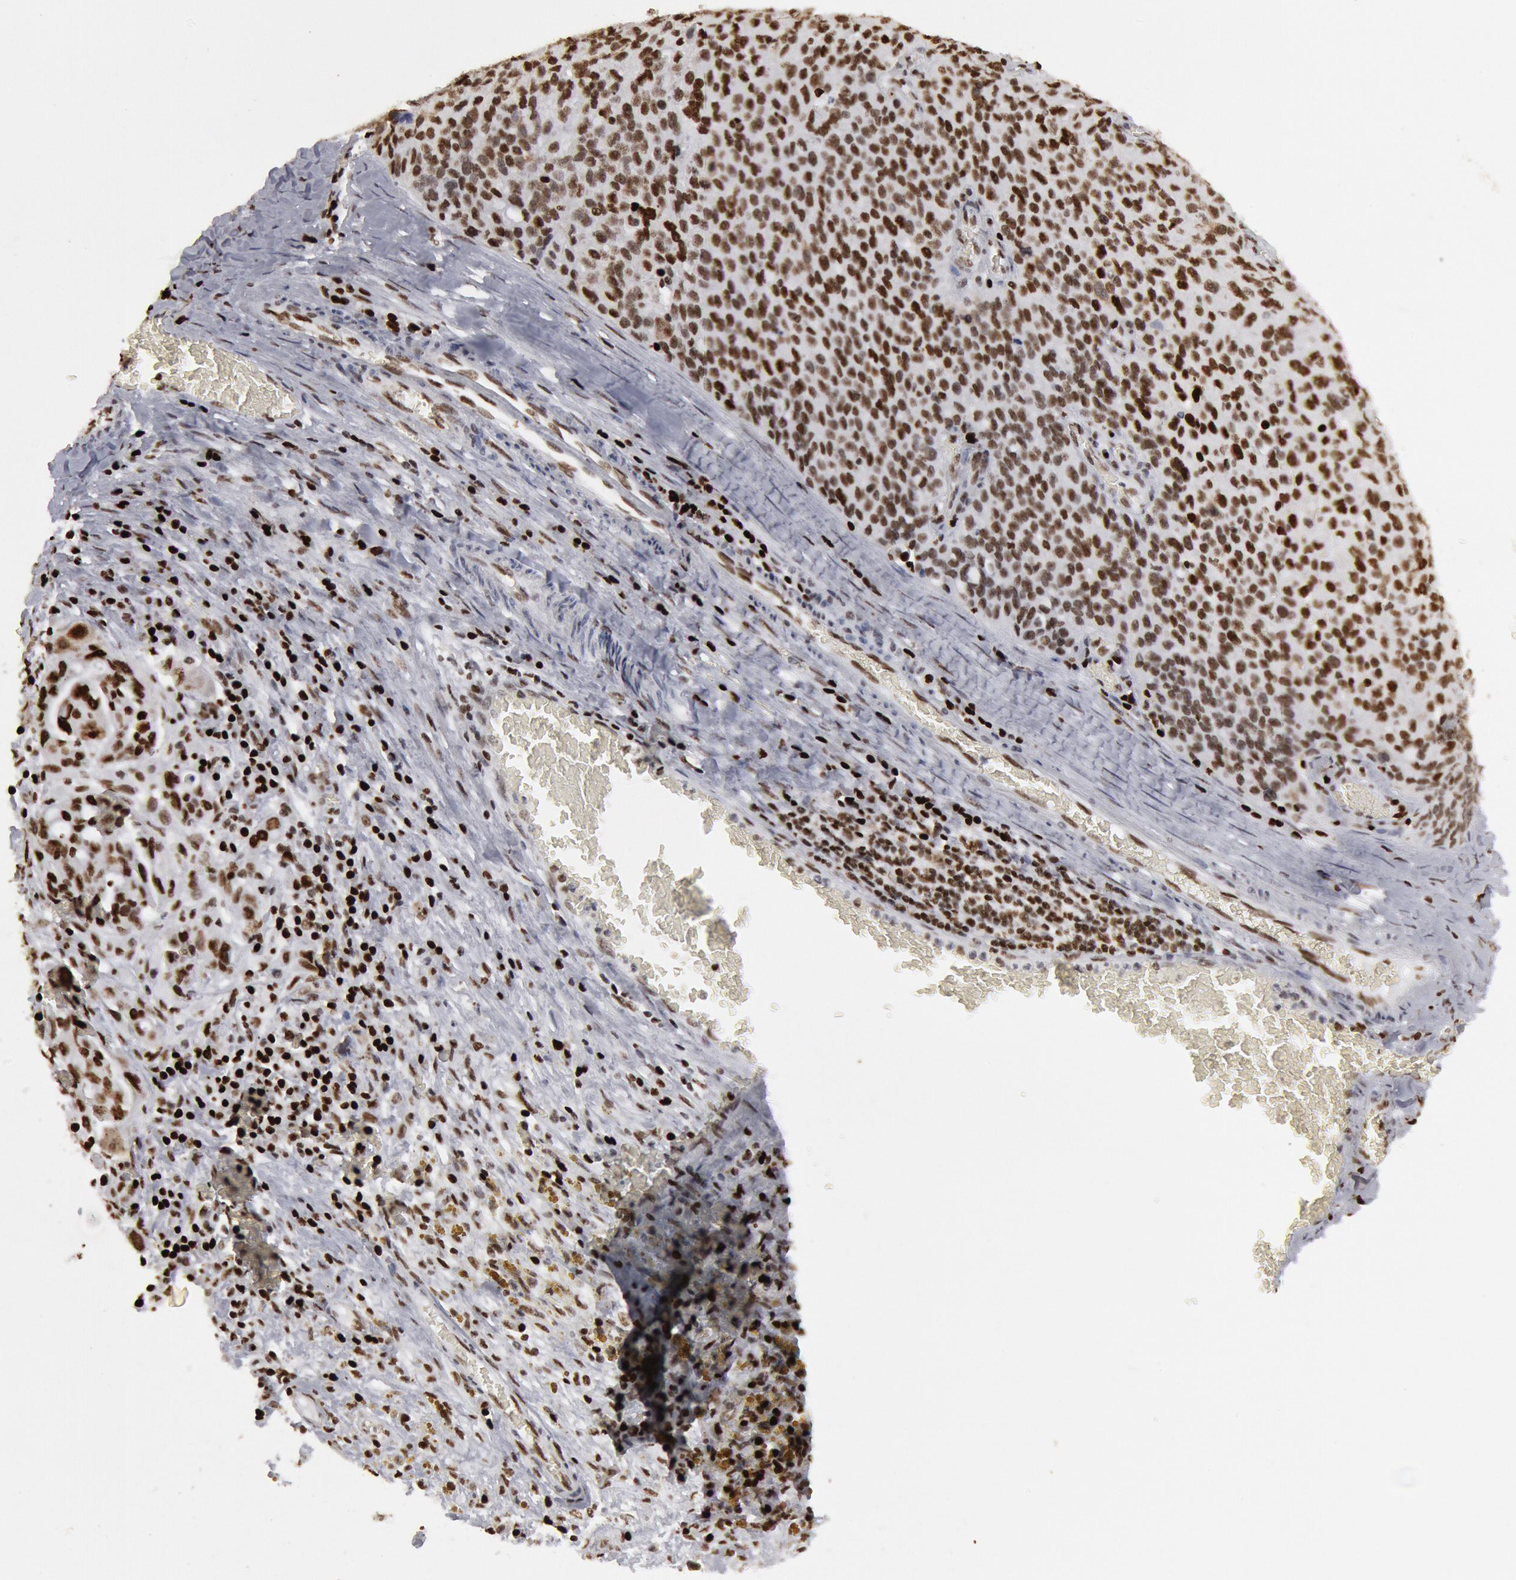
{"staining": {"intensity": "strong", "quantity": ">75%", "location": "nuclear"}, "tissue": "ovarian cancer", "cell_type": "Tumor cells", "image_type": "cancer", "snomed": [{"axis": "morphology", "description": "Carcinoma, endometroid"}, {"axis": "topography", "description": "Ovary"}], "caption": "Ovarian cancer stained with a protein marker reveals strong staining in tumor cells.", "gene": "SUB1", "patient": {"sex": "female", "age": 75}}